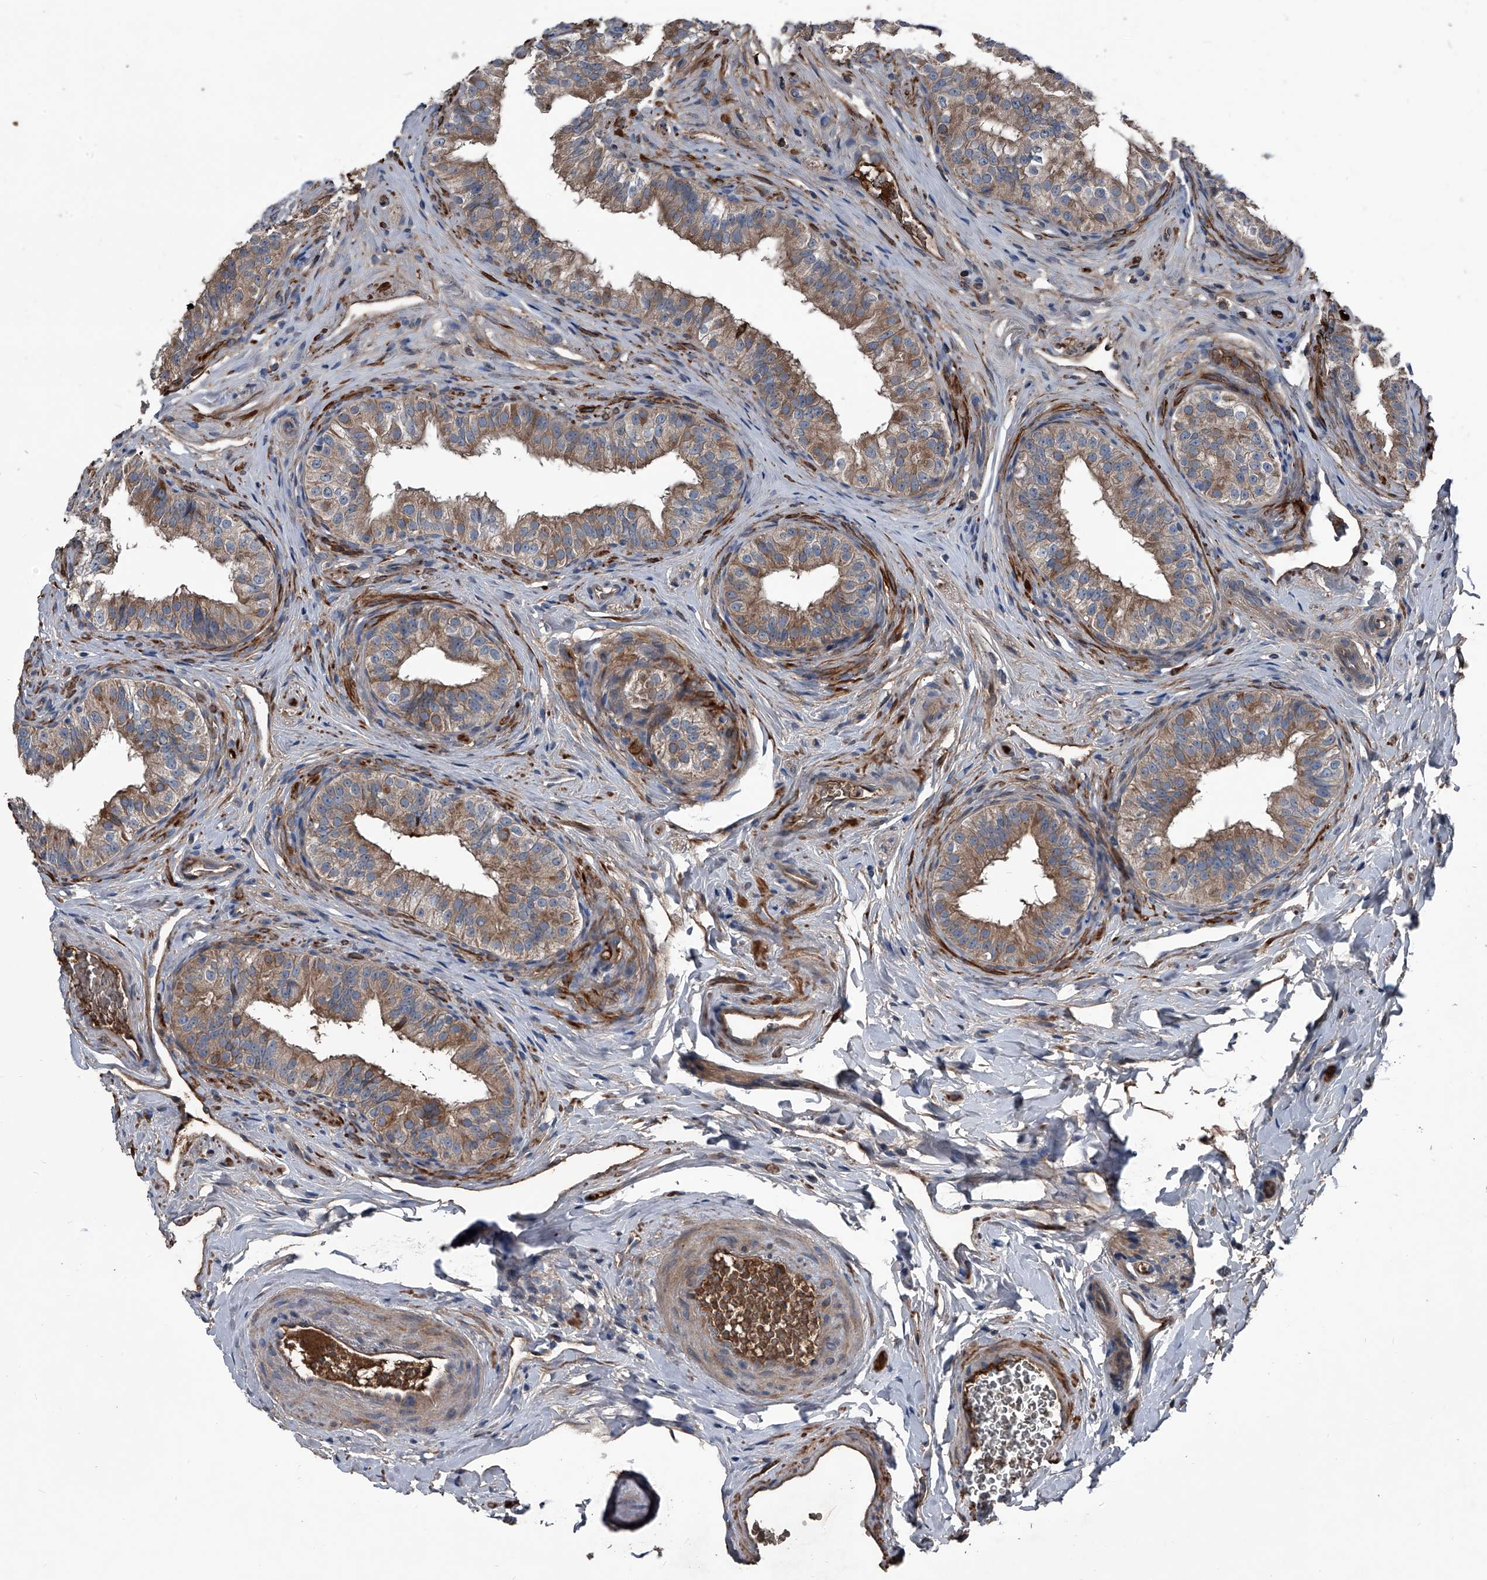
{"staining": {"intensity": "weak", "quantity": ">75%", "location": "cytoplasmic/membranous,nuclear"}, "tissue": "epididymis", "cell_type": "Glandular cells", "image_type": "normal", "snomed": [{"axis": "morphology", "description": "Normal tissue, NOS"}, {"axis": "topography", "description": "Epididymis"}], "caption": "Glandular cells display weak cytoplasmic/membranous,nuclear expression in about >75% of cells in benign epididymis. The staining was performed using DAB (3,3'-diaminobenzidine), with brown indicating positive protein expression. Nuclei are stained blue with hematoxylin.", "gene": "KIF13A", "patient": {"sex": "male", "age": 49}}